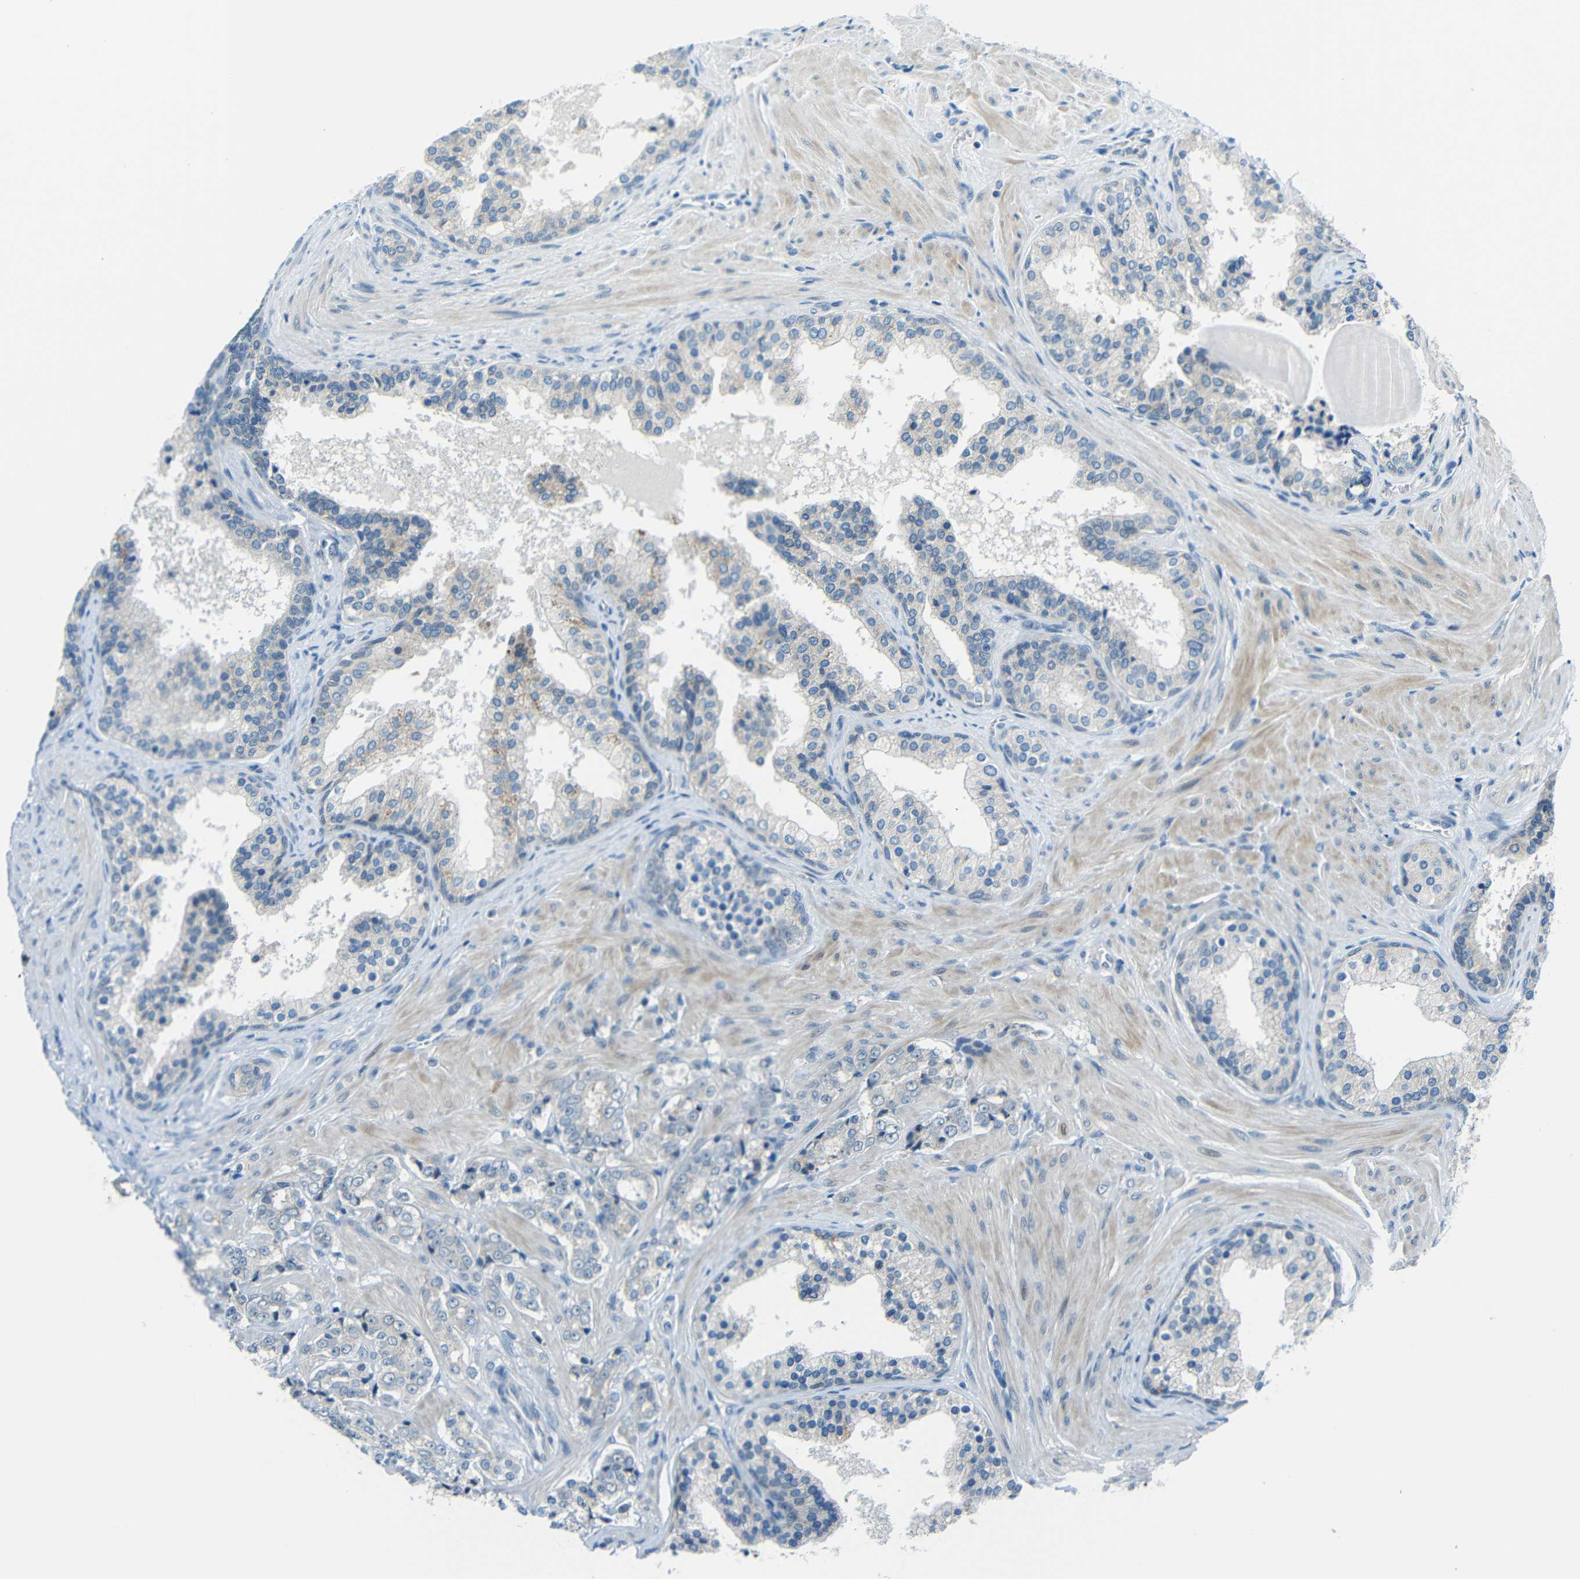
{"staining": {"intensity": "negative", "quantity": "none", "location": "none"}, "tissue": "prostate cancer", "cell_type": "Tumor cells", "image_type": "cancer", "snomed": [{"axis": "morphology", "description": "Adenocarcinoma, Low grade"}, {"axis": "topography", "description": "Prostate"}], "caption": "IHC micrograph of neoplastic tissue: human prostate low-grade adenocarcinoma stained with DAB (3,3'-diaminobenzidine) reveals no significant protein staining in tumor cells.", "gene": "ANKRD22", "patient": {"sex": "male", "age": 60}}